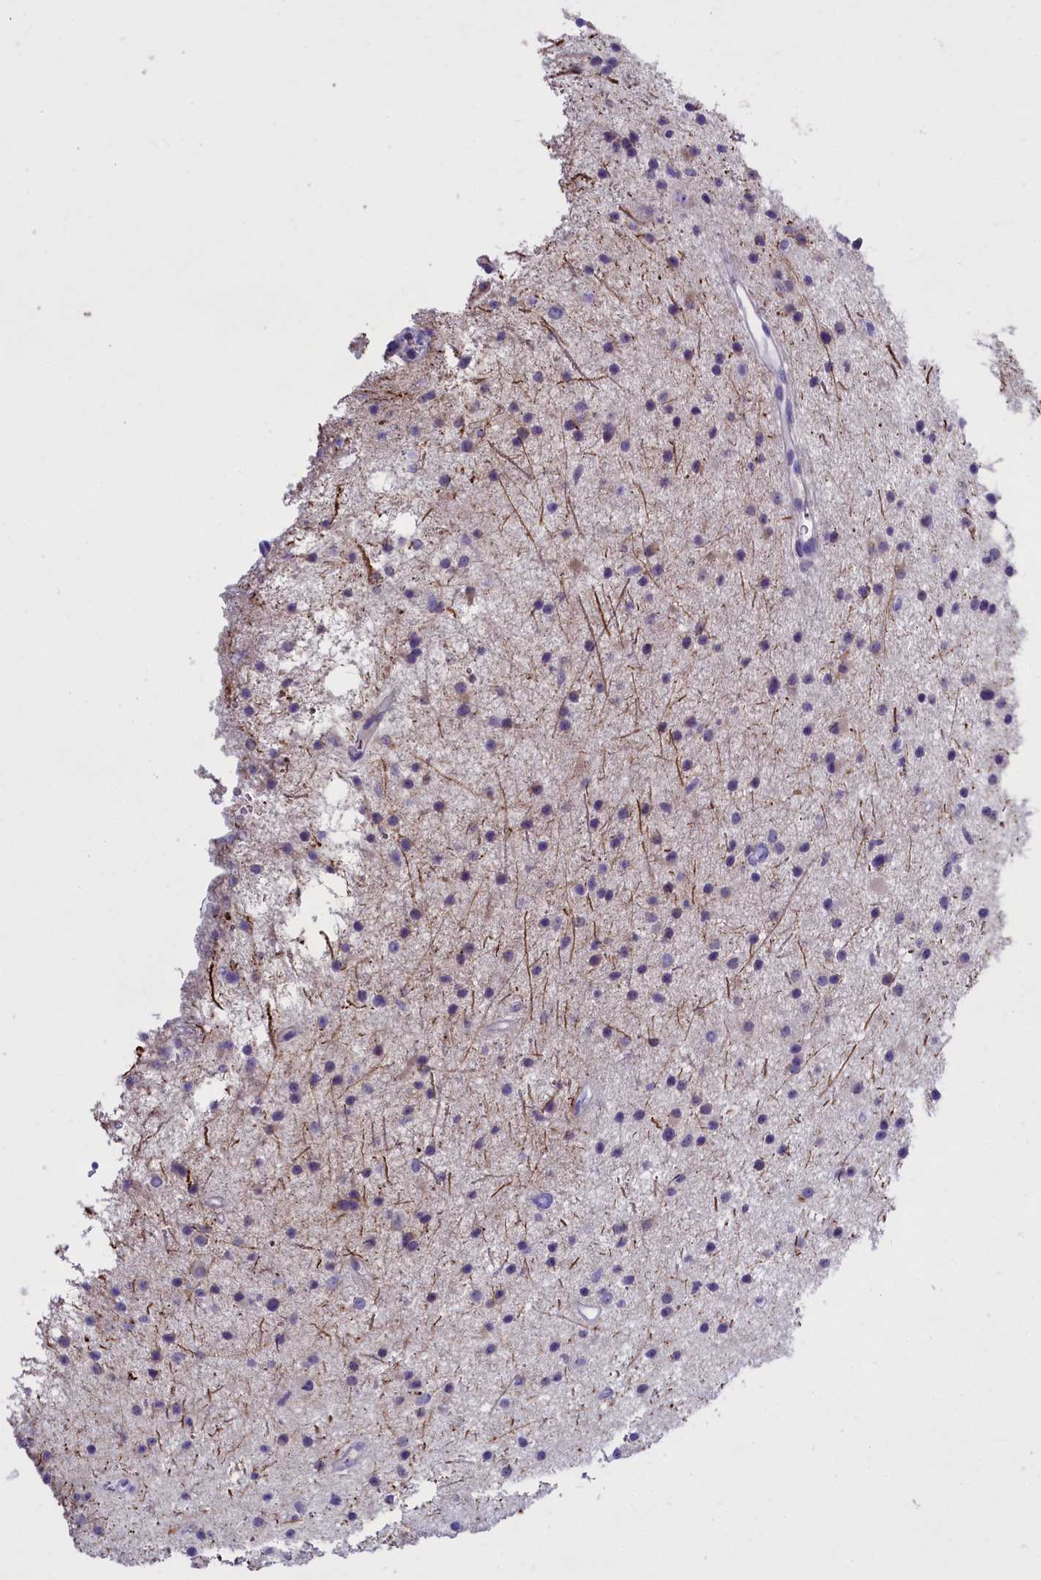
{"staining": {"intensity": "negative", "quantity": "none", "location": "none"}, "tissue": "glioma", "cell_type": "Tumor cells", "image_type": "cancer", "snomed": [{"axis": "morphology", "description": "Glioma, malignant, Low grade"}, {"axis": "topography", "description": "Cerebral cortex"}], "caption": "The photomicrograph reveals no staining of tumor cells in glioma. Brightfield microscopy of IHC stained with DAB (brown) and hematoxylin (blue), captured at high magnification.", "gene": "ENPP6", "patient": {"sex": "female", "age": 39}}